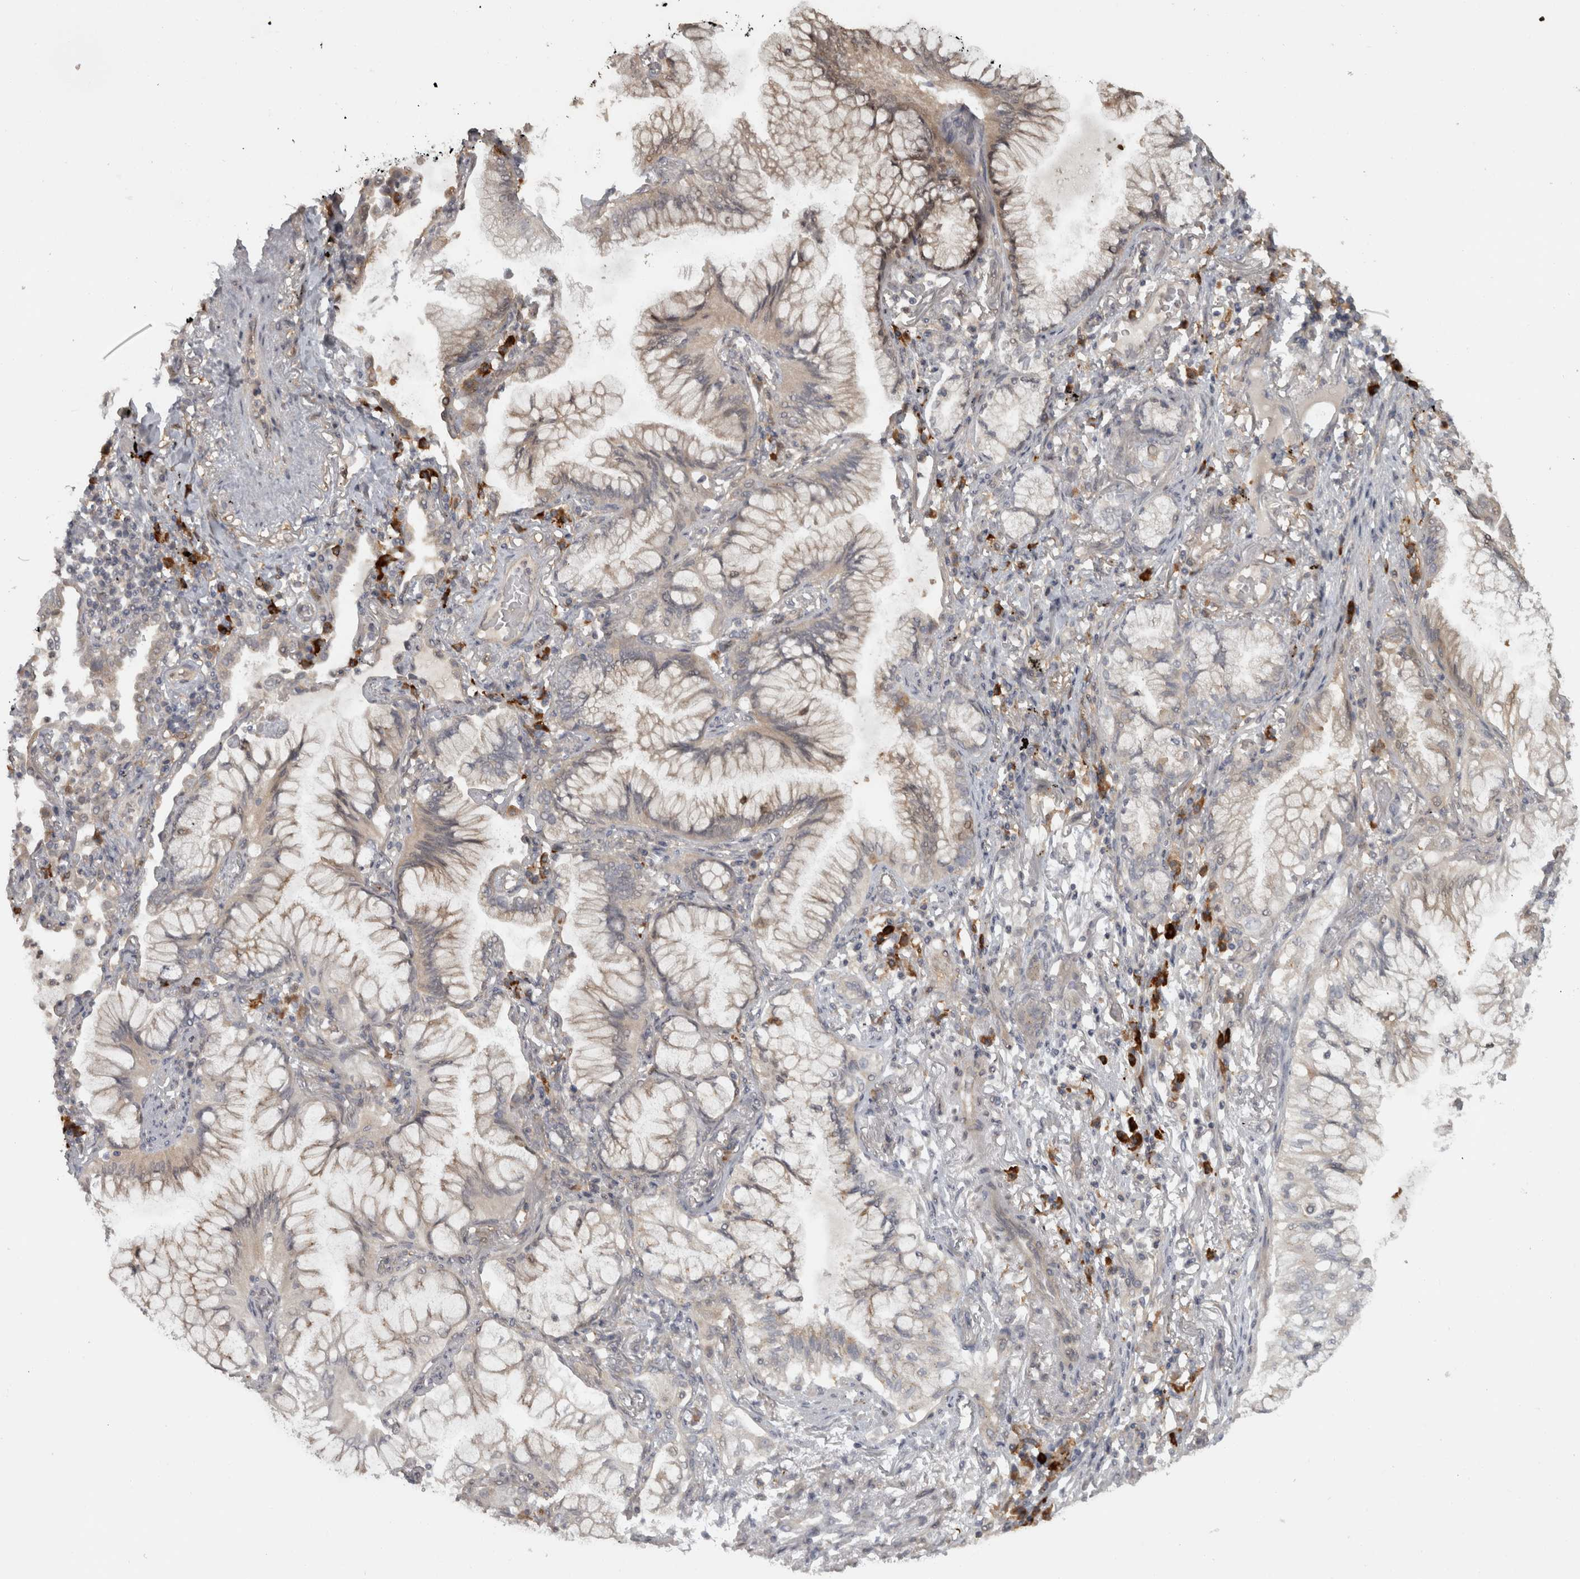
{"staining": {"intensity": "moderate", "quantity": "<25%", "location": "cytoplasmic/membranous"}, "tissue": "lung cancer", "cell_type": "Tumor cells", "image_type": "cancer", "snomed": [{"axis": "morphology", "description": "Adenocarcinoma, NOS"}, {"axis": "topography", "description": "Lung"}], "caption": "The image shows immunohistochemical staining of adenocarcinoma (lung). There is moderate cytoplasmic/membranous expression is present in about <25% of tumor cells. (Brightfield microscopy of DAB IHC at high magnification).", "gene": "SLCO5A1", "patient": {"sex": "female", "age": 70}}